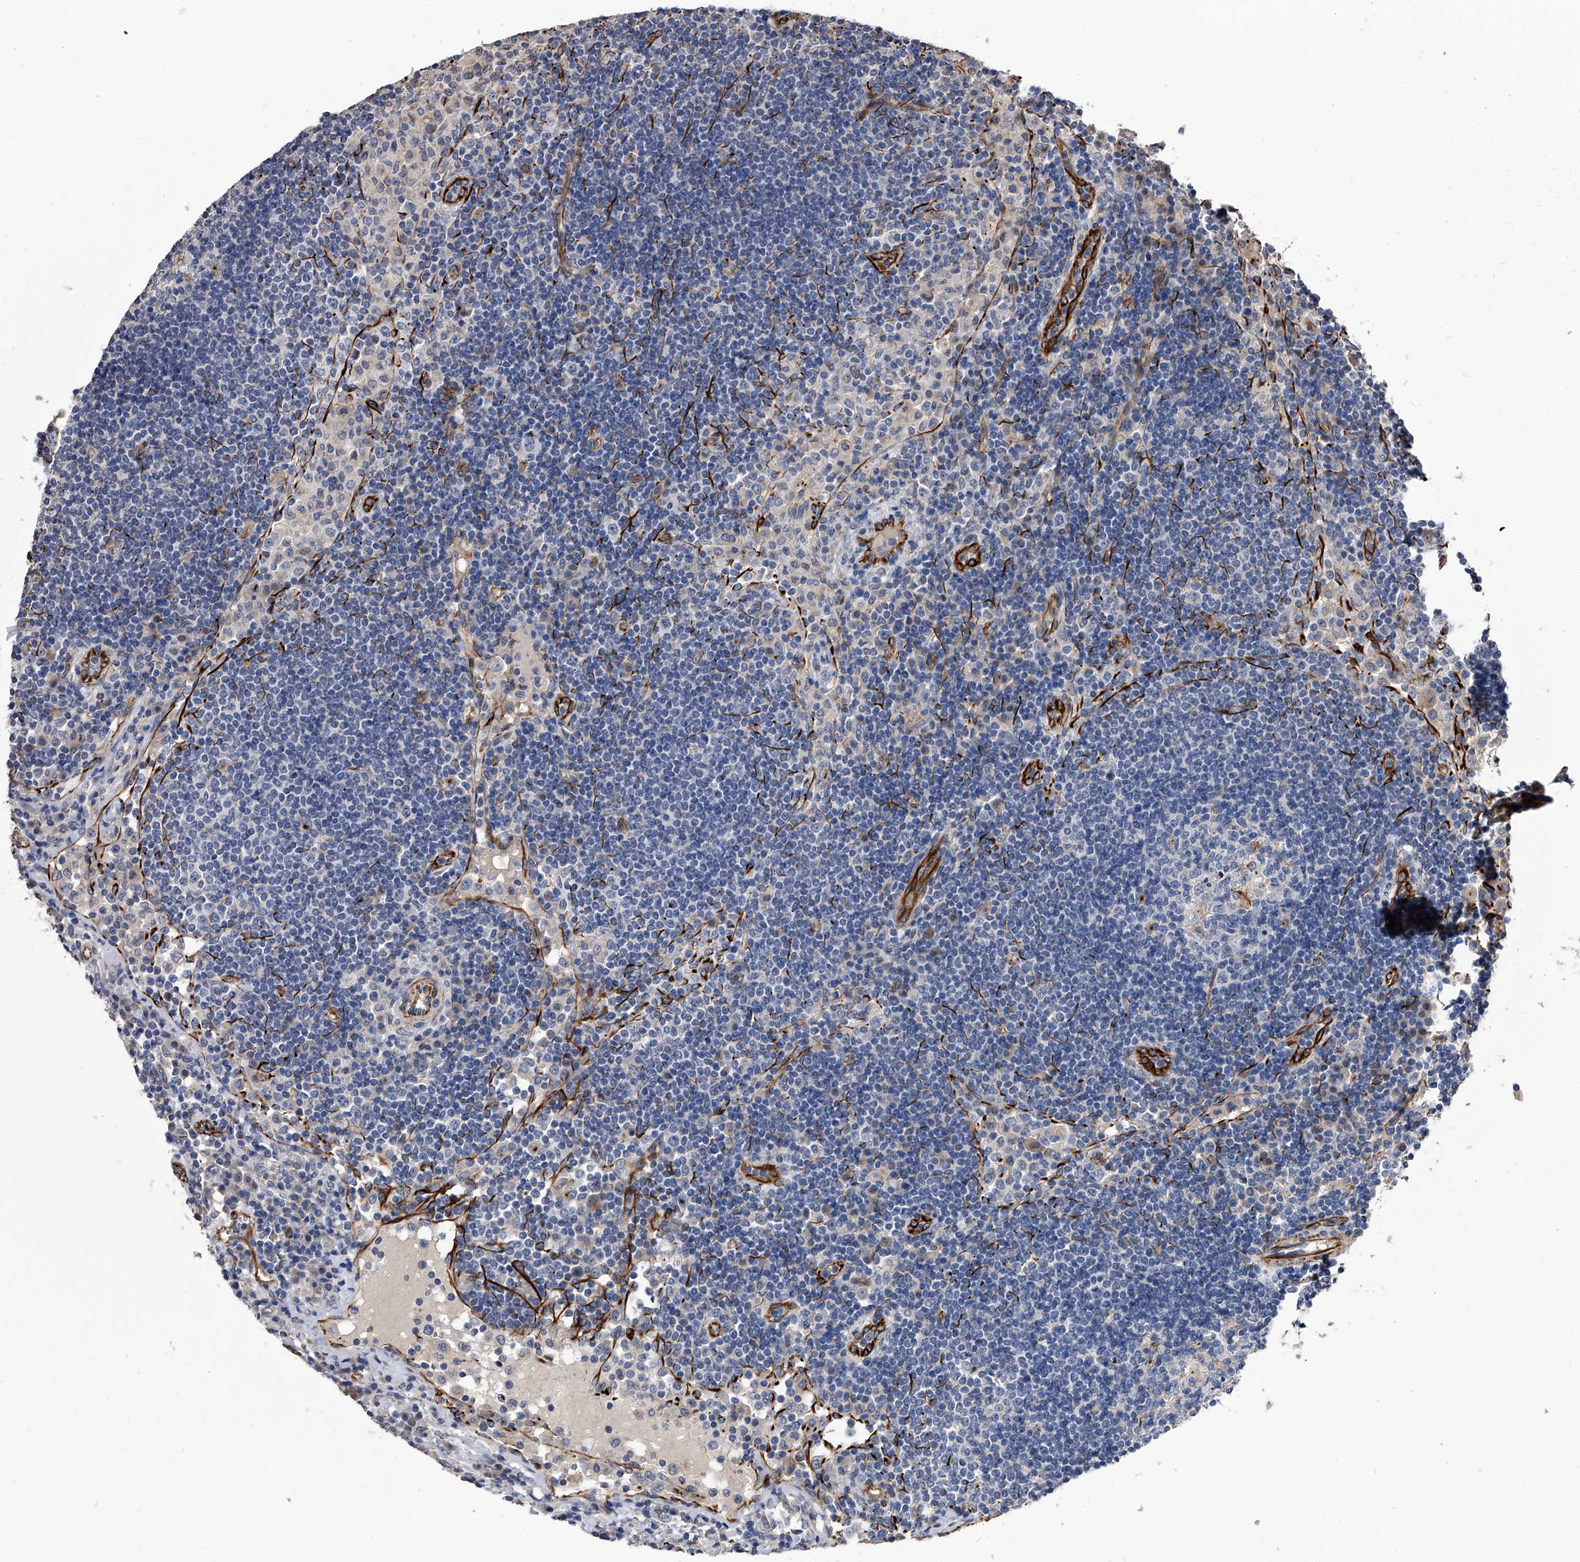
{"staining": {"intensity": "negative", "quantity": "none", "location": "none"}, "tissue": "lymph node", "cell_type": "Germinal center cells", "image_type": "normal", "snomed": [{"axis": "morphology", "description": "Normal tissue, NOS"}, {"axis": "topography", "description": "Lymph node"}], "caption": "Immunohistochemistry (IHC) micrograph of benign lymph node: lymph node stained with DAB exhibits no significant protein positivity in germinal center cells.", "gene": "EFCAB7", "patient": {"sex": "female", "age": 53}}